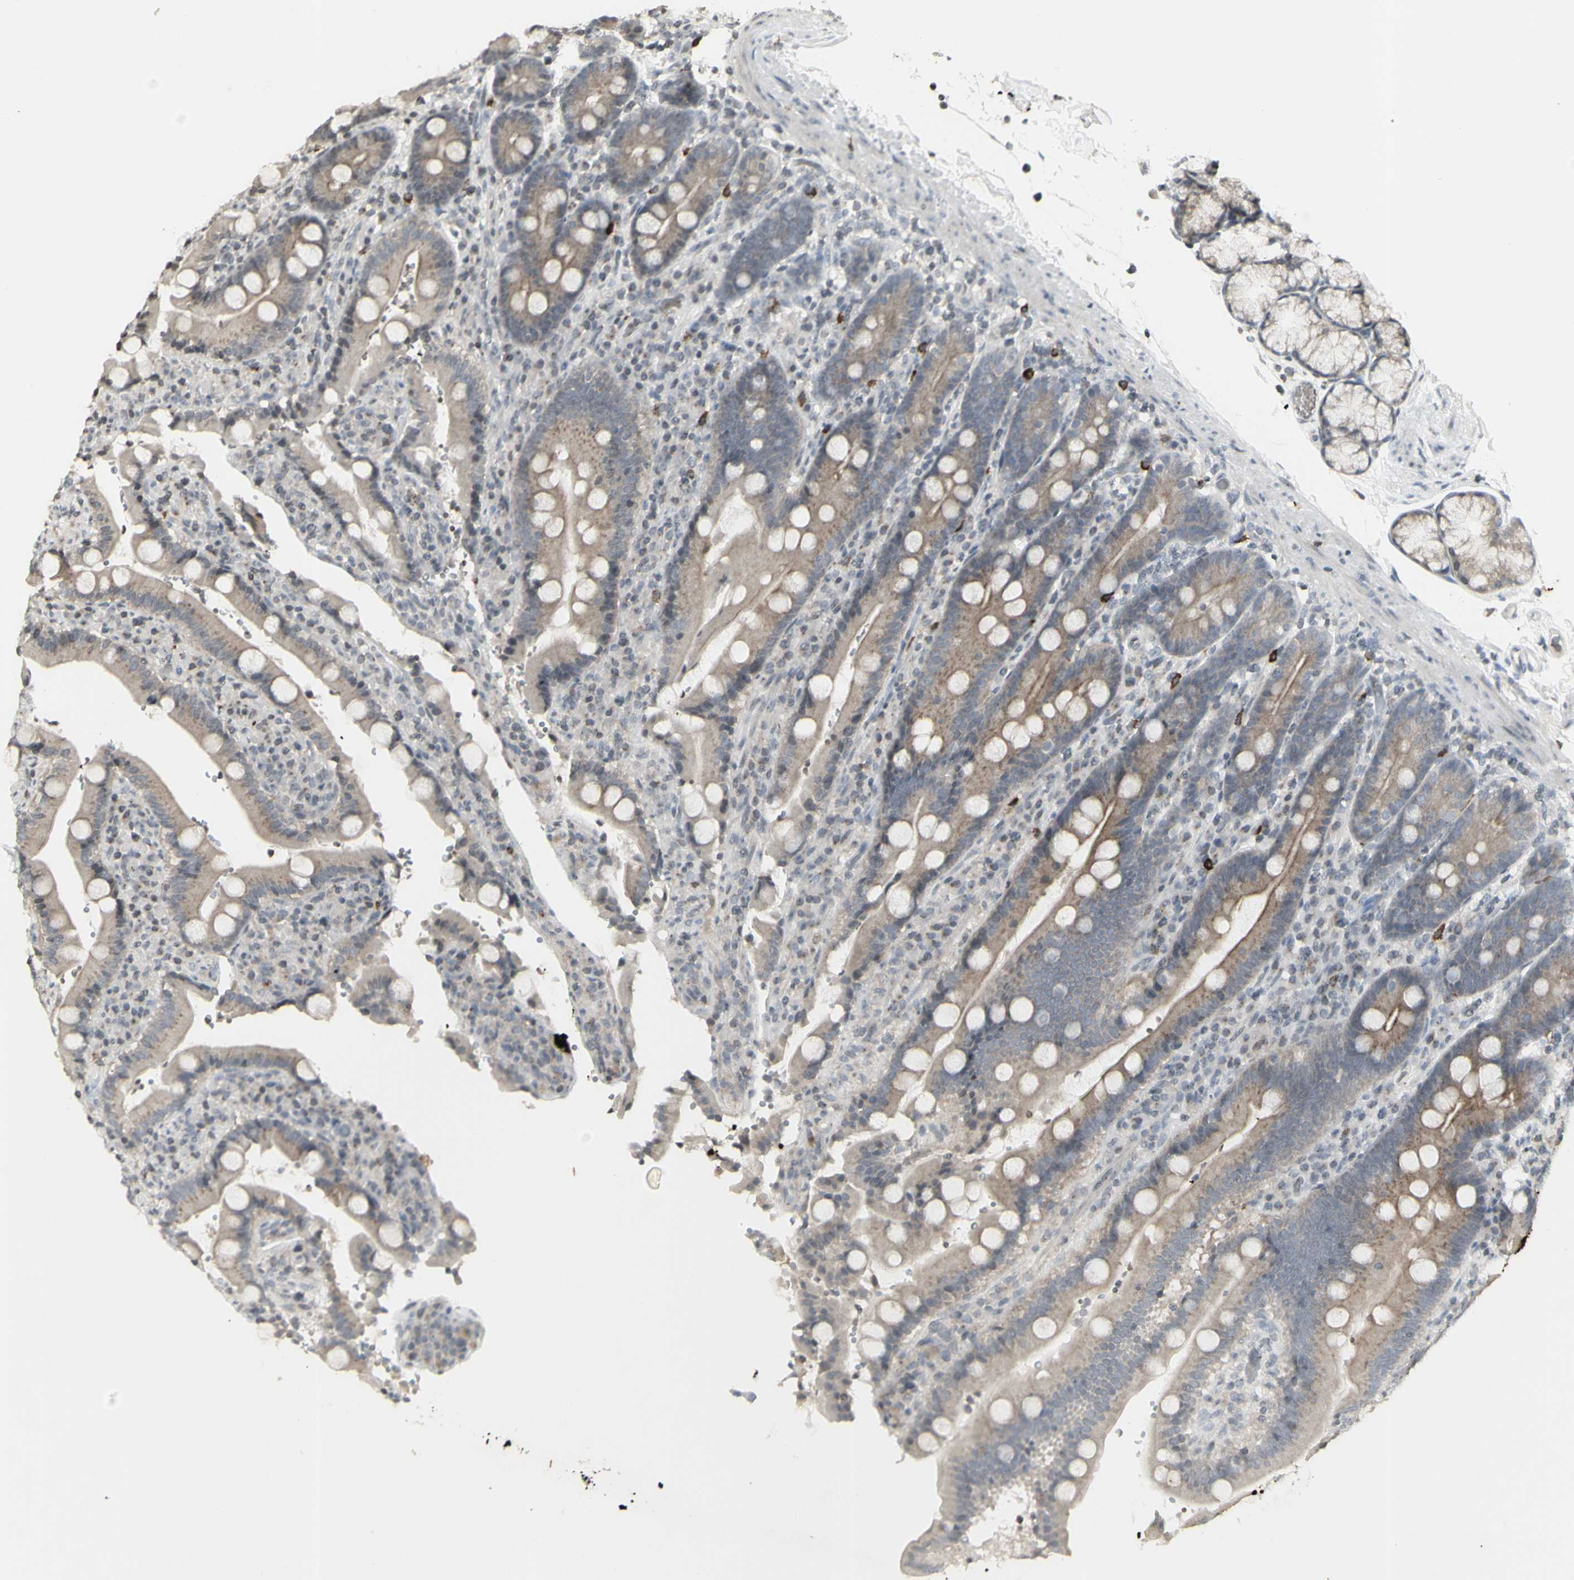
{"staining": {"intensity": "weak", "quantity": "25%-75%", "location": "cytoplasmic/membranous"}, "tissue": "duodenum", "cell_type": "Glandular cells", "image_type": "normal", "snomed": [{"axis": "morphology", "description": "Normal tissue, NOS"}, {"axis": "topography", "description": "Small intestine, NOS"}], "caption": "Brown immunohistochemical staining in benign human duodenum displays weak cytoplasmic/membranous staining in about 25%-75% of glandular cells.", "gene": "MUC5AC", "patient": {"sex": "female", "age": 71}}